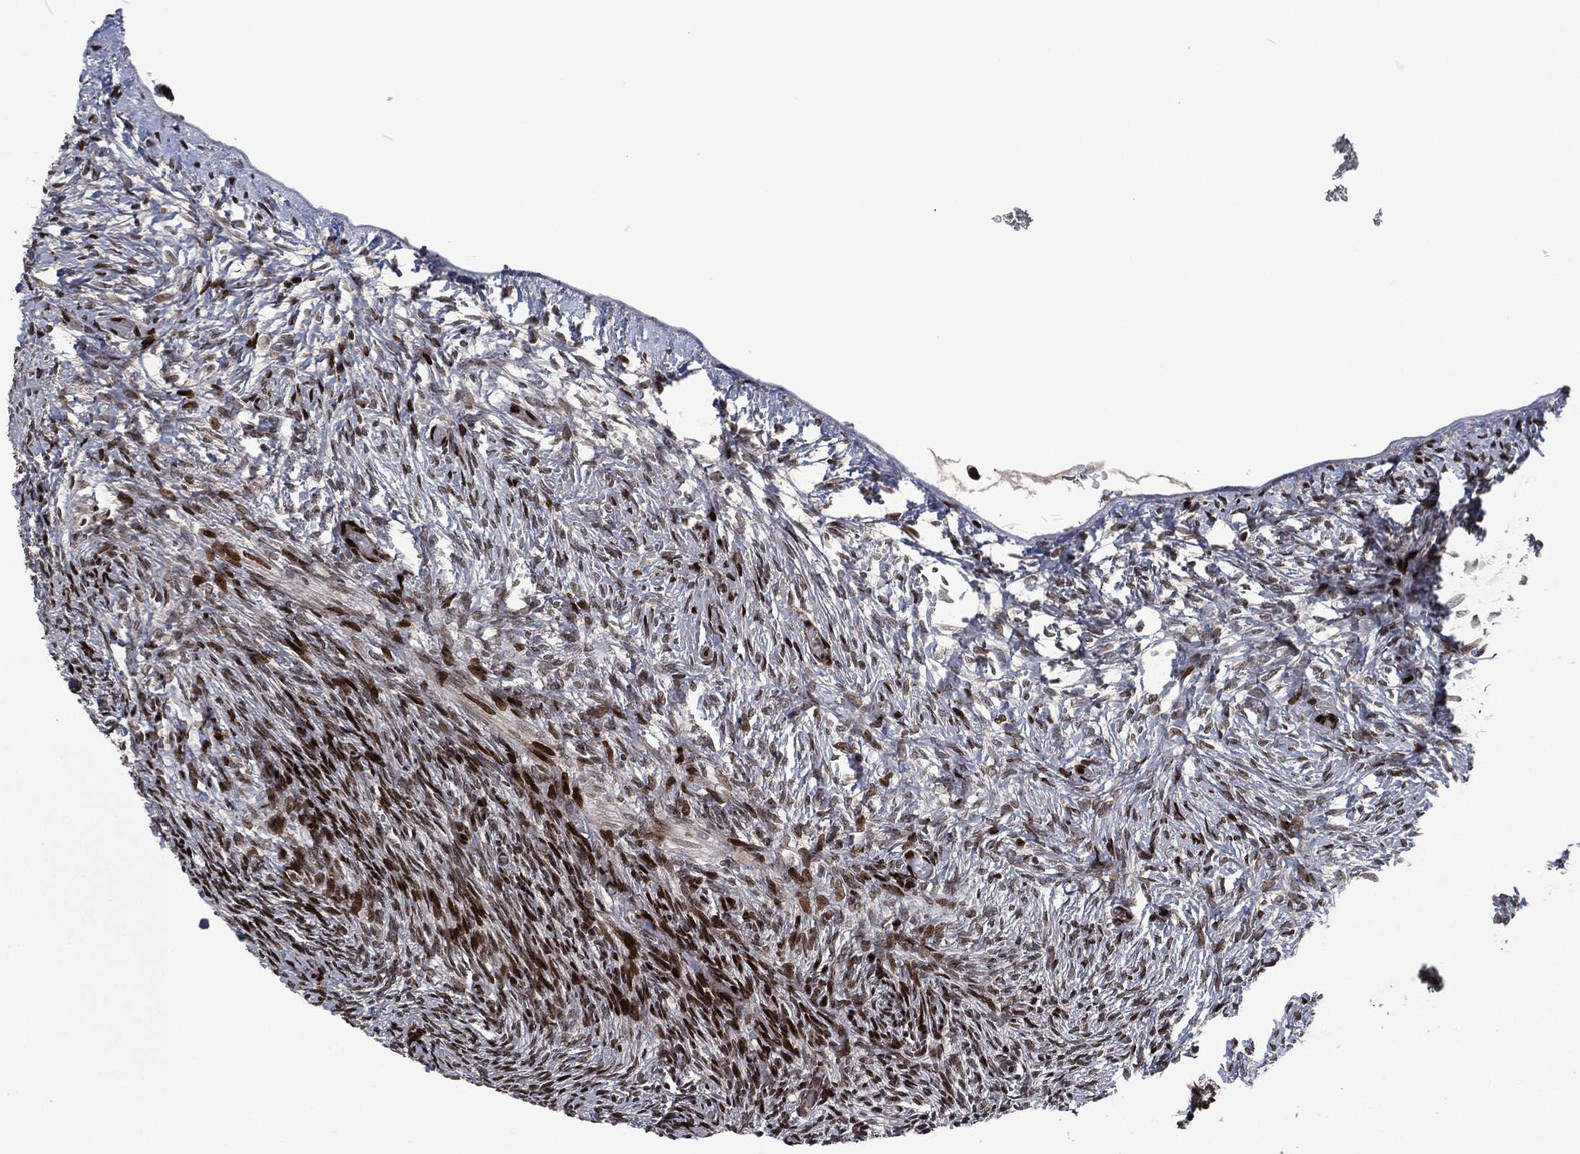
{"staining": {"intensity": "moderate", "quantity": "<25%", "location": "nuclear"}, "tissue": "ovary", "cell_type": "Follicle cells", "image_type": "normal", "snomed": [{"axis": "morphology", "description": "Normal tissue, NOS"}, {"axis": "topography", "description": "Ovary"}], "caption": "IHC of benign ovary displays low levels of moderate nuclear staining in about <25% of follicle cells.", "gene": "EGFR", "patient": {"sex": "female", "age": 39}}